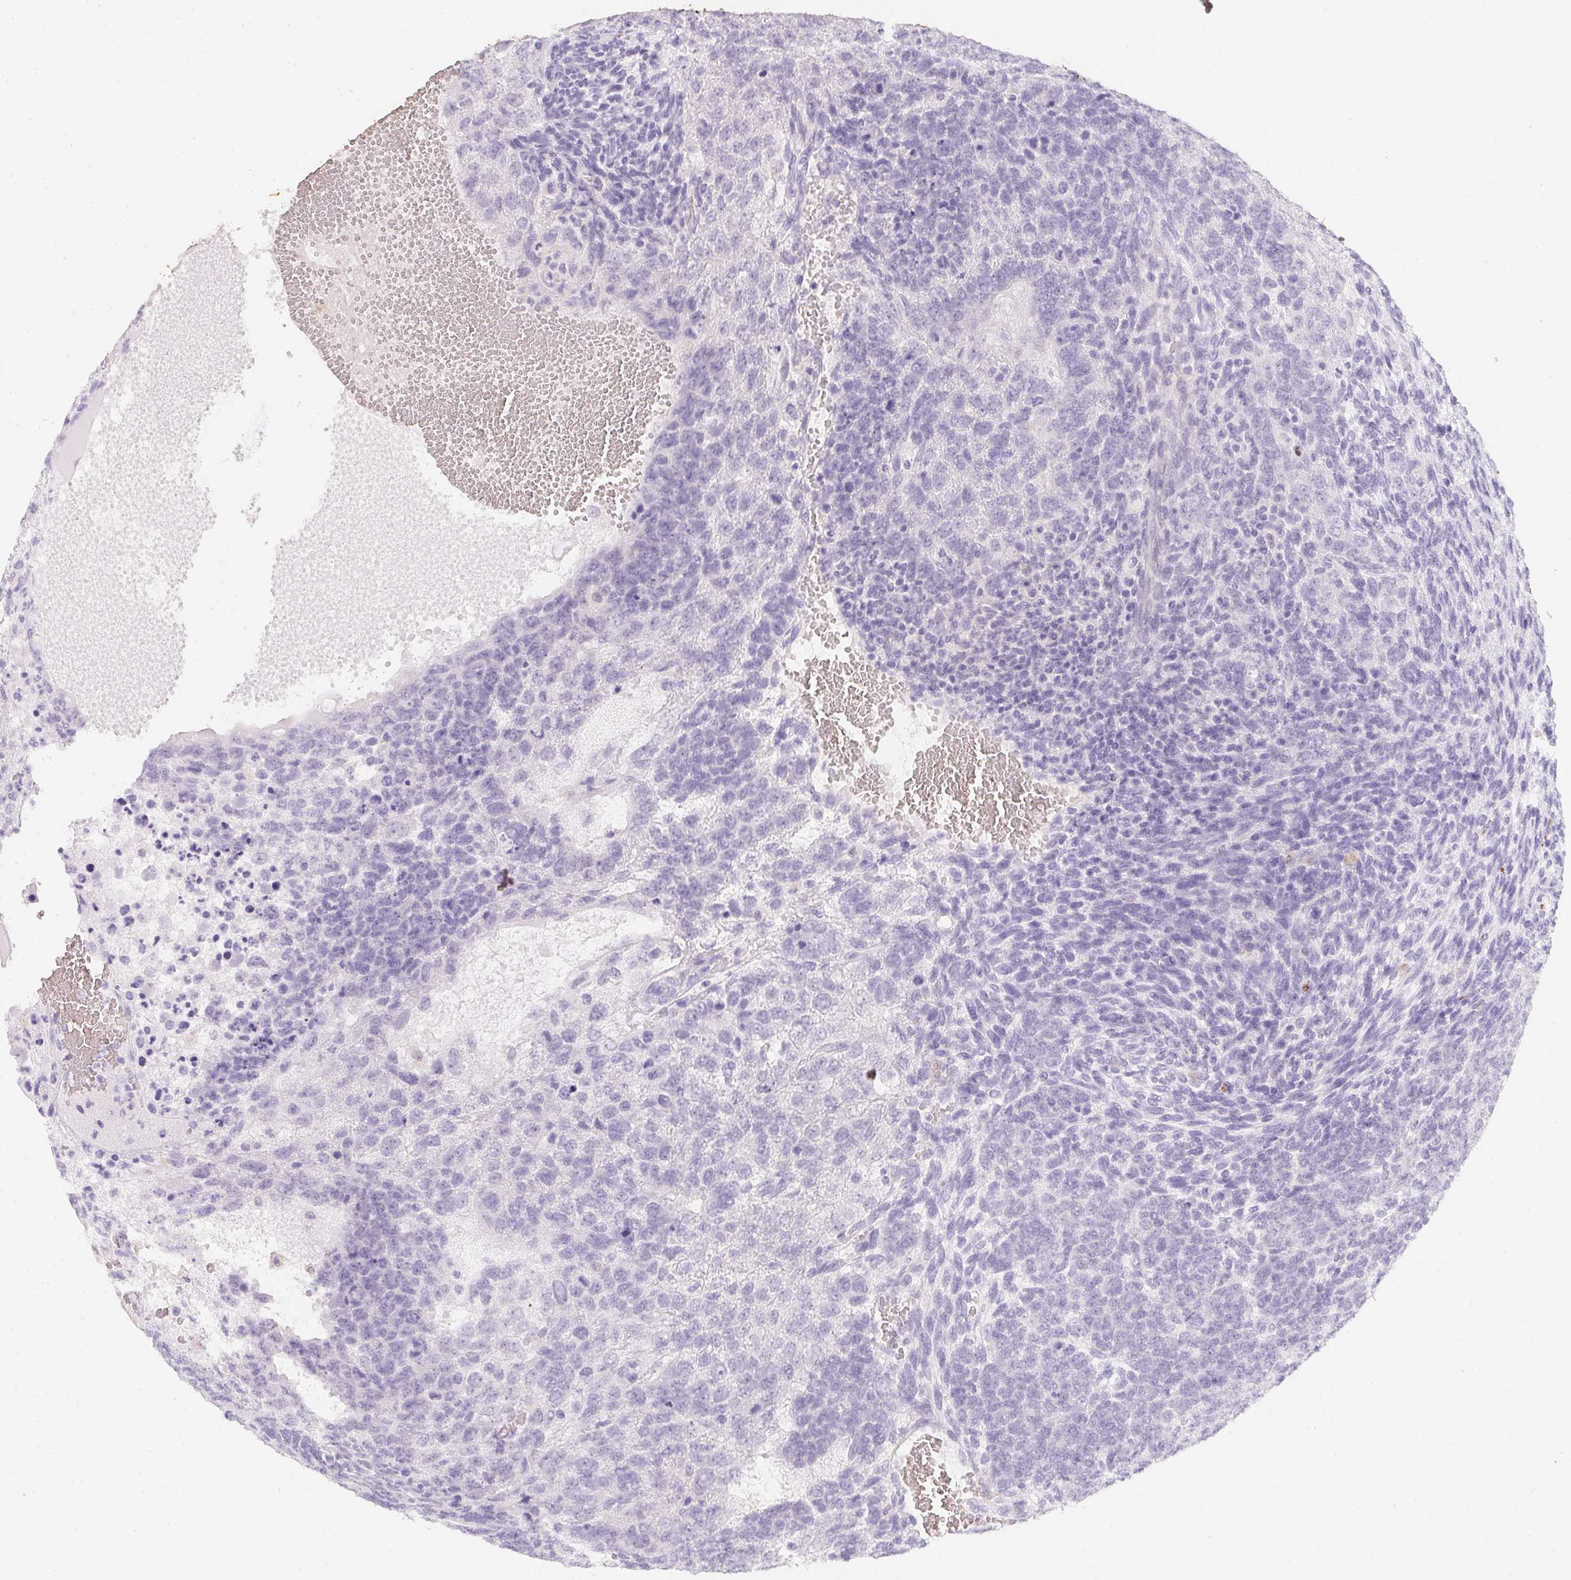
{"staining": {"intensity": "negative", "quantity": "none", "location": "none"}, "tissue": "testis cancer", "cell_type": "Tumor cells", "image_type": "cancer", "snomed": [{"axis": "morphology", "description": "Normal tissue, NOS"}, {"axis": "morphology", "description": "Carcinoma, Embryonal, NOS"}, {"axis": "topography", "description": "Testis"}, {"axis": "topography", "description": "Epididymis"}], "caption": "High power microscopy micrograph of an immunohistochemistry image of testis cancer (embryonal carcinoma), revealing no significant positivity in tumor cells. (DAB (3,3'-diaminobenzidine) IHC, high magnification).", "gene": "DCD", "patient": {"sex": "male", "age": 23}}